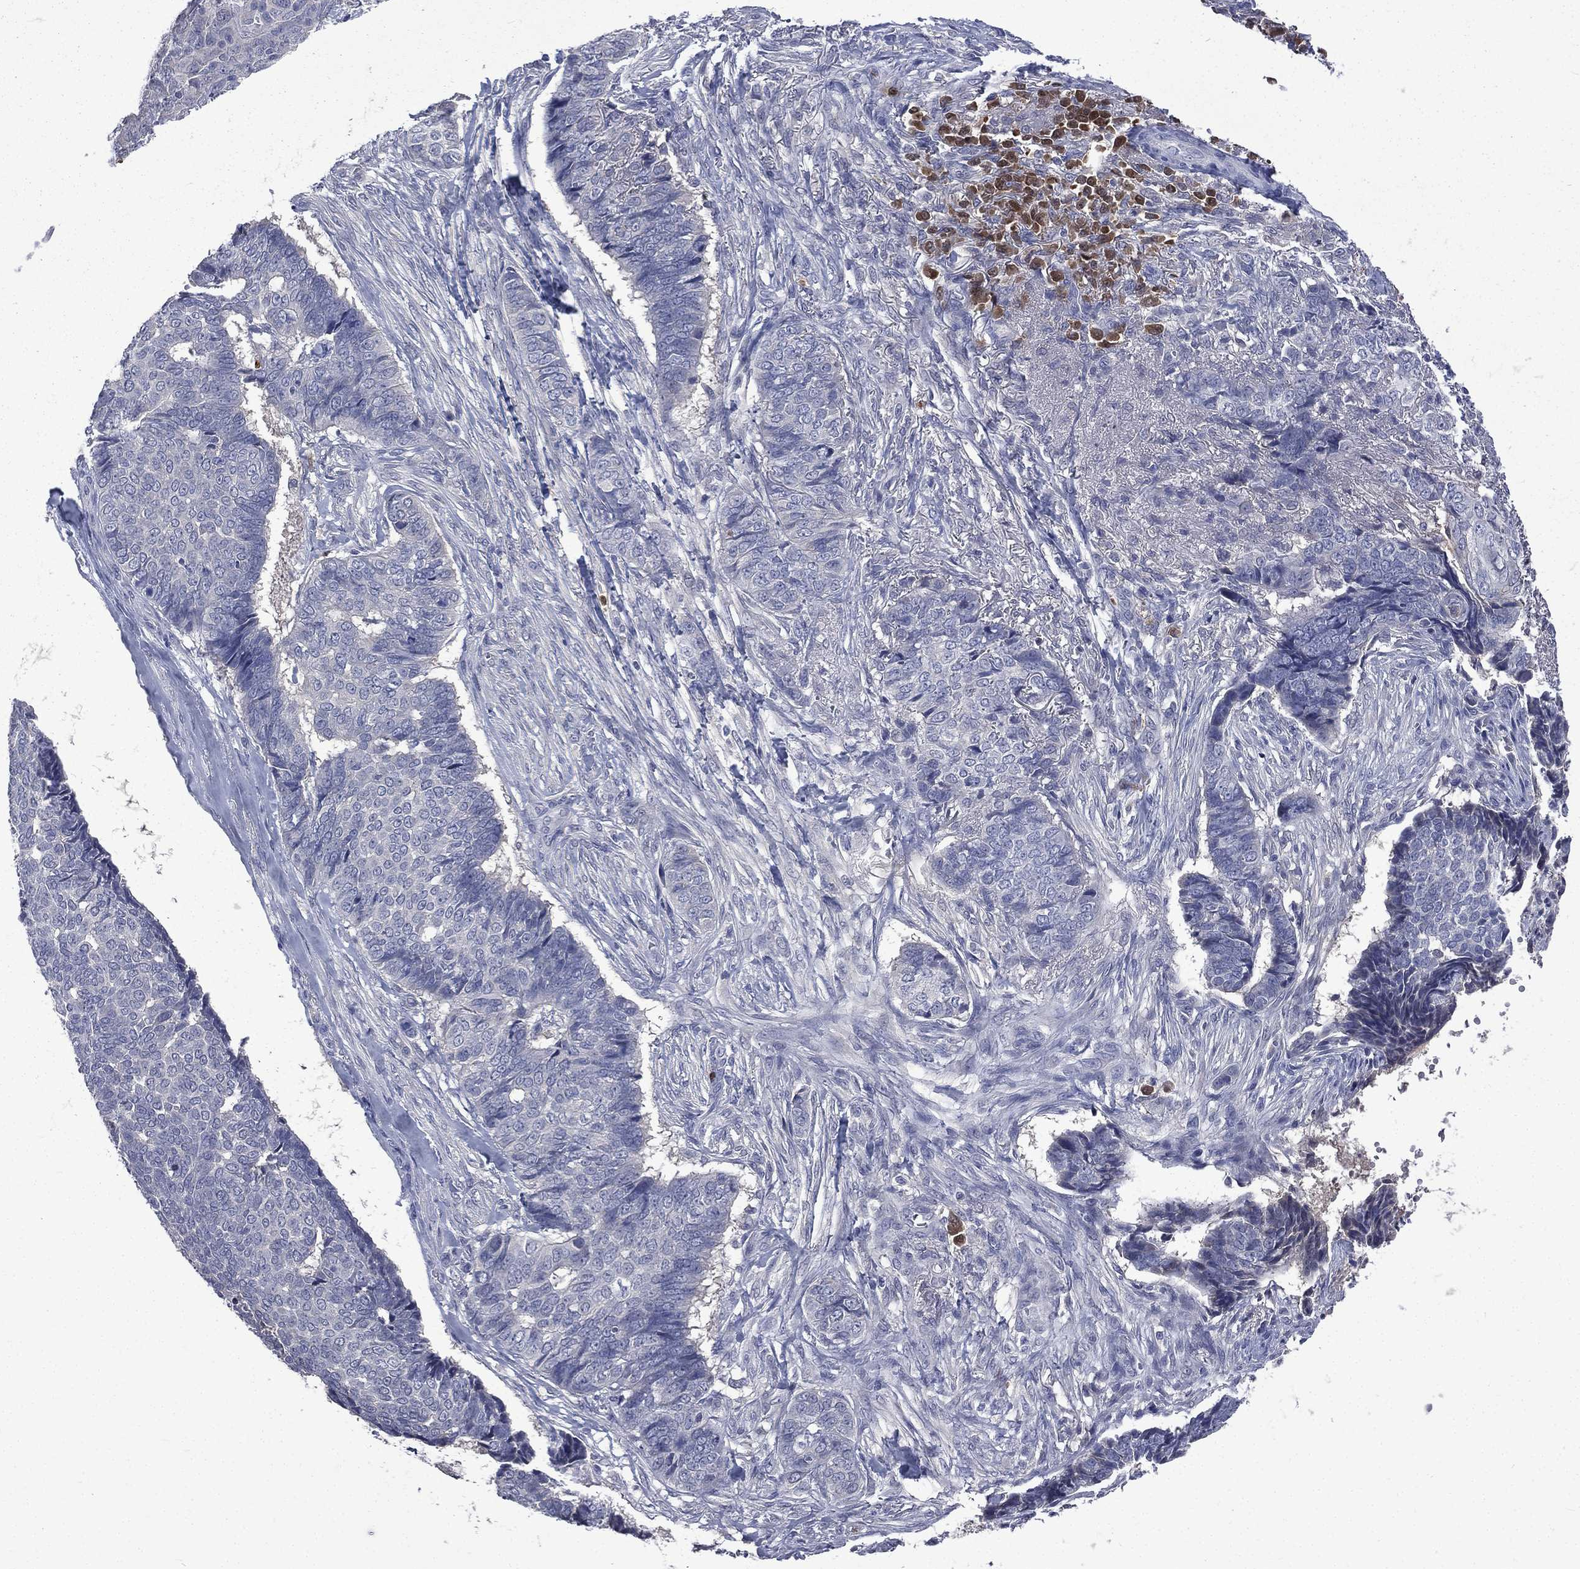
{"staining": {"intensity": "negative", "quantity": "none", "location": "none"}, "tissue": "skin cancer", "cell_type": "Tumor cells", "image_type": "cancer", "snomed": [{"axis": "morphology", "description": "Basal cell carcinoma"}, {"axis": "topography", "description": "Skin"}], "caption": "There is no significant staining in tumor cells of skin basal cell carcinoma.", "gene": "CA12", "patient": {"sex": "male", "age": 86}}